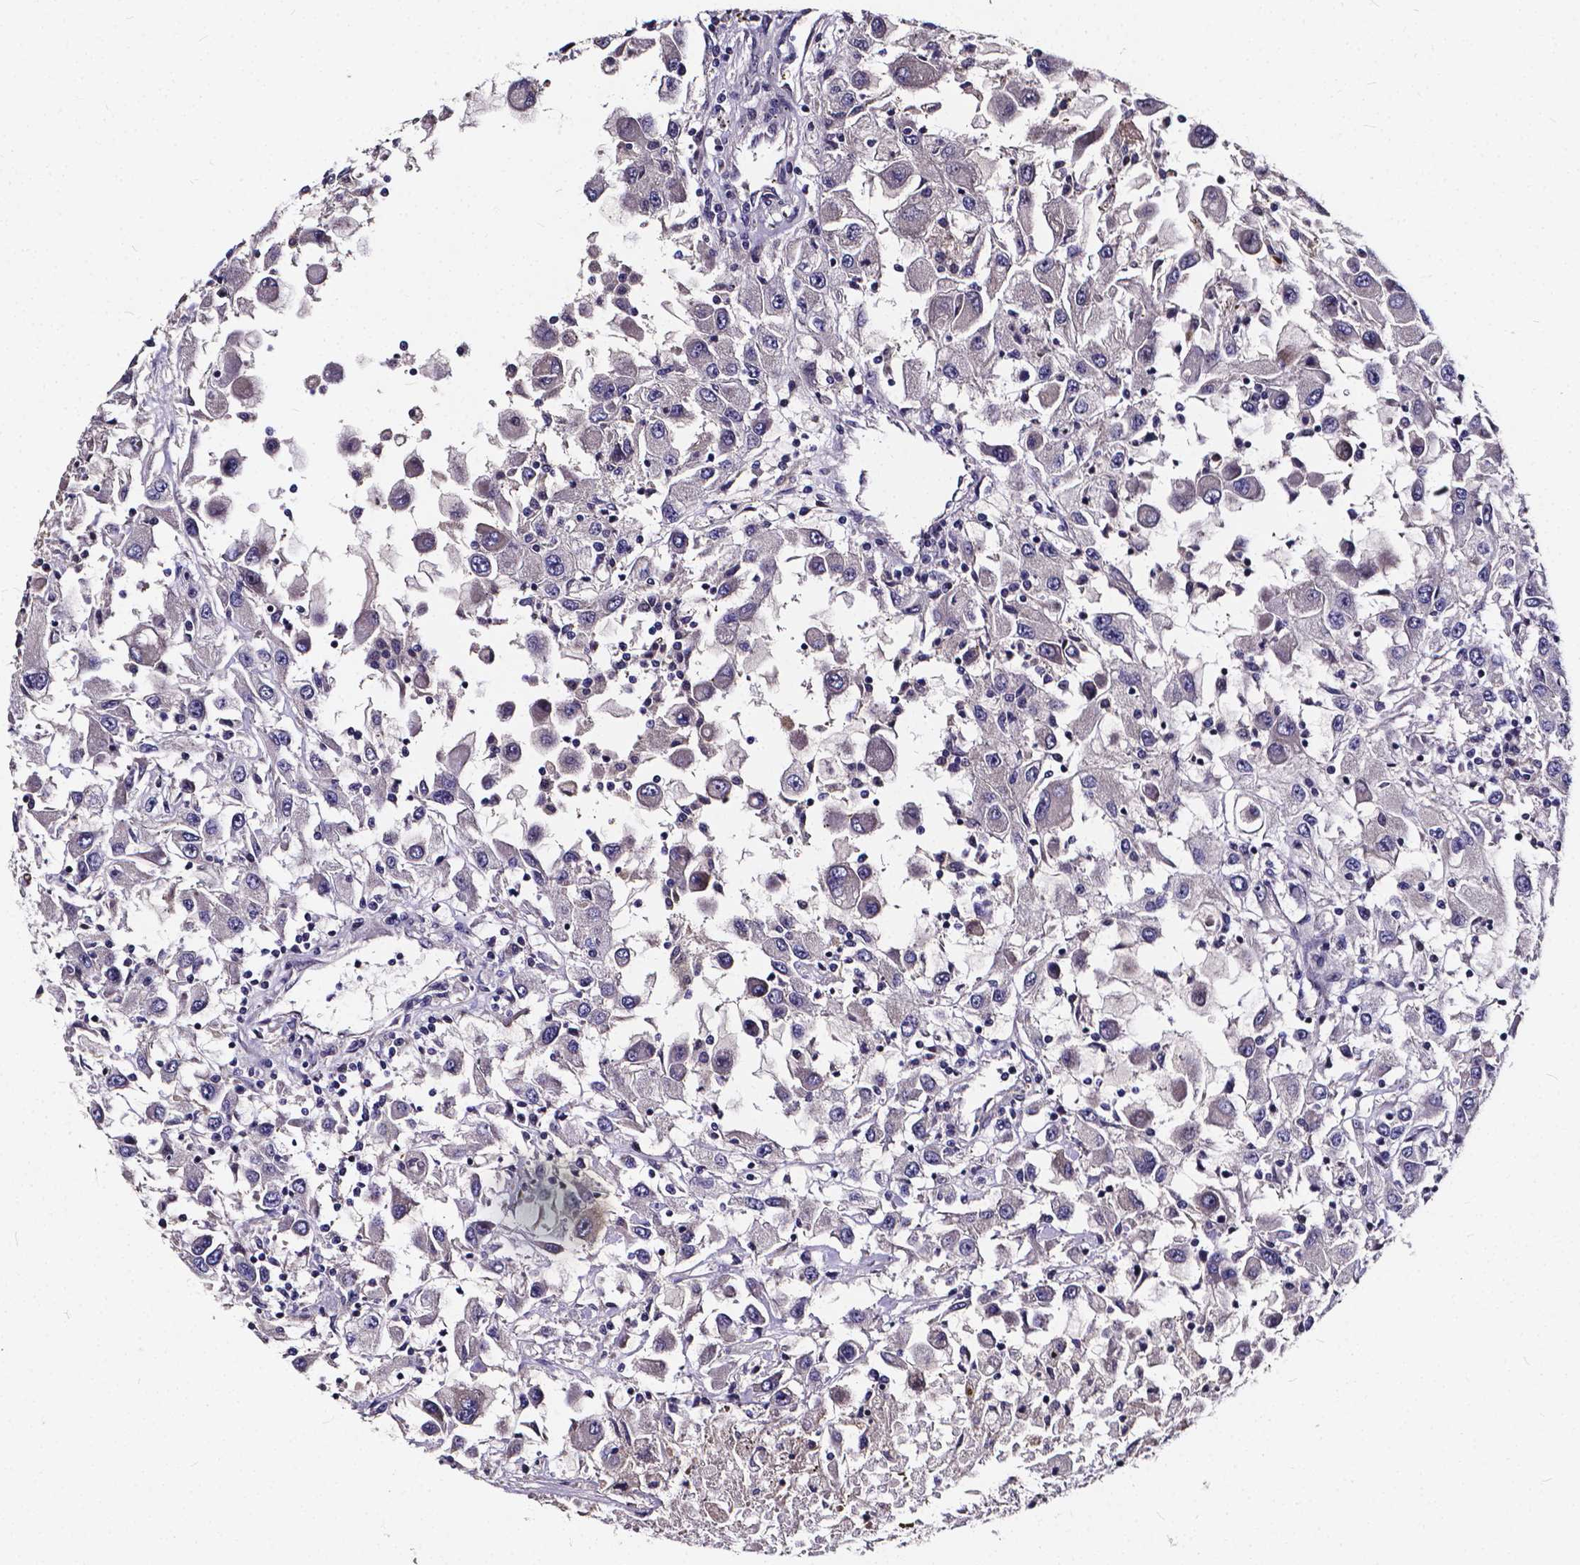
{"staining": {"intensity": "negative", "quantity": "none", "location": "none"}, "tissue": "renal cancer", "cell_type": "Tumor cells", "image_type": "cancer", "snomed": [{"axis": "morphology", "description": "Adenocarcinoma, NOS"}, {"axis": "topography", "description": "Kidney"}], "caption": "This is an IHC image of human adenocarcinoma (renal). There is no staining in tumor cells.", "gene": "SOWAHA", "patient": {"sex": "female", "age": 67}}